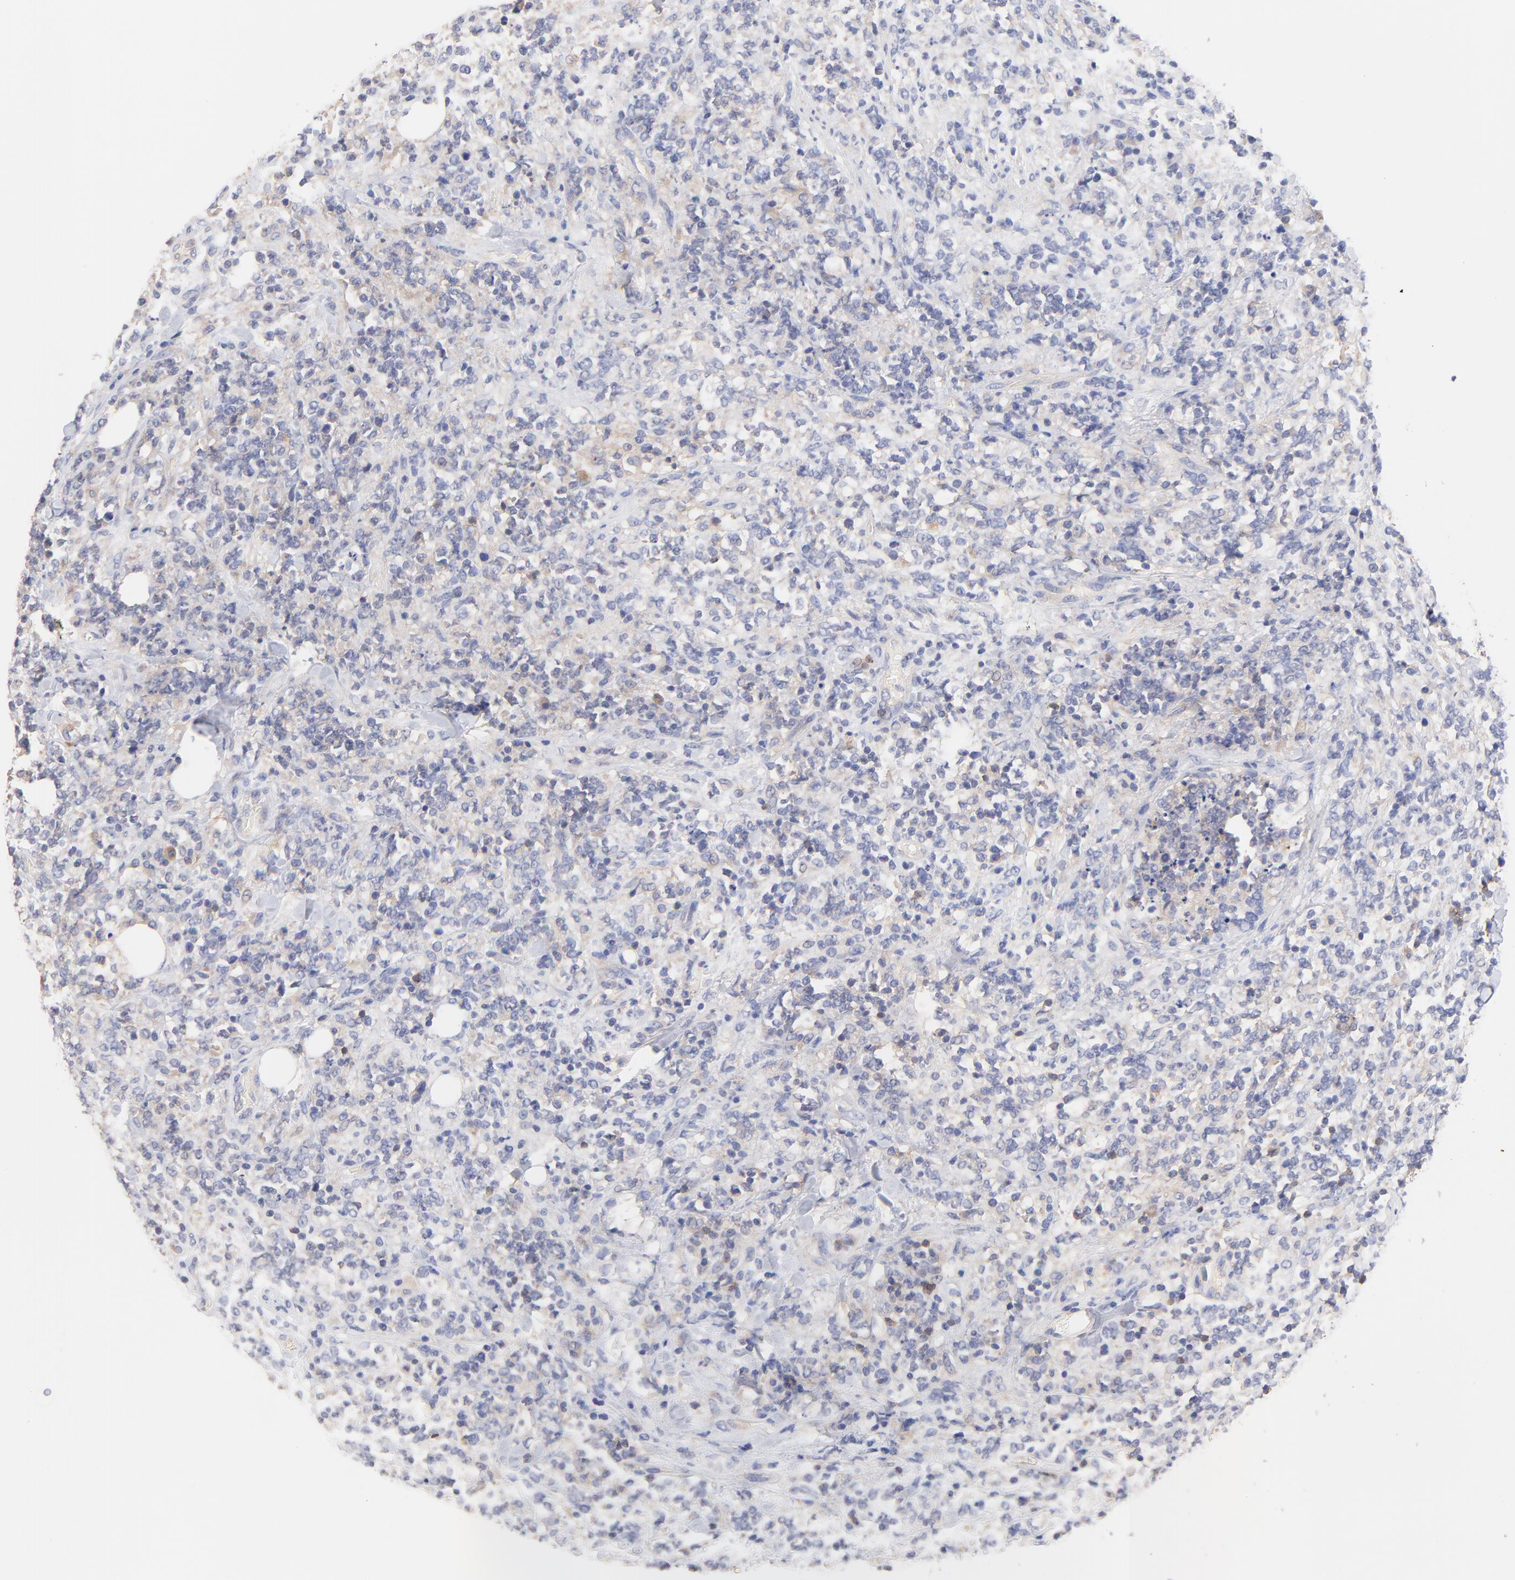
{"staining": {"intensity": "moderate", "quantity": "<25%", "location": "cytoplasmic/membranous"}, "tissue": "lymphoma", "cell_type": "Tumor cells", "image_type": "cancer", "snomed": [{"axis": "morphology", "description": "Malignant lymphoma, non-Hodgkin's type, High grade"}, {"axis": "topography", "description": "Soft tissue"}], "caption": "Immunohistochemical staining of human high-grade malignant lymphoma, non-Hodgkin's type exhibits moderate cytoplasmic/membranous protein positivity in approximately <25% of tumor cells.", "gene": "TNFRSF13C", "patient": {"sex": "male", "age": 18}}